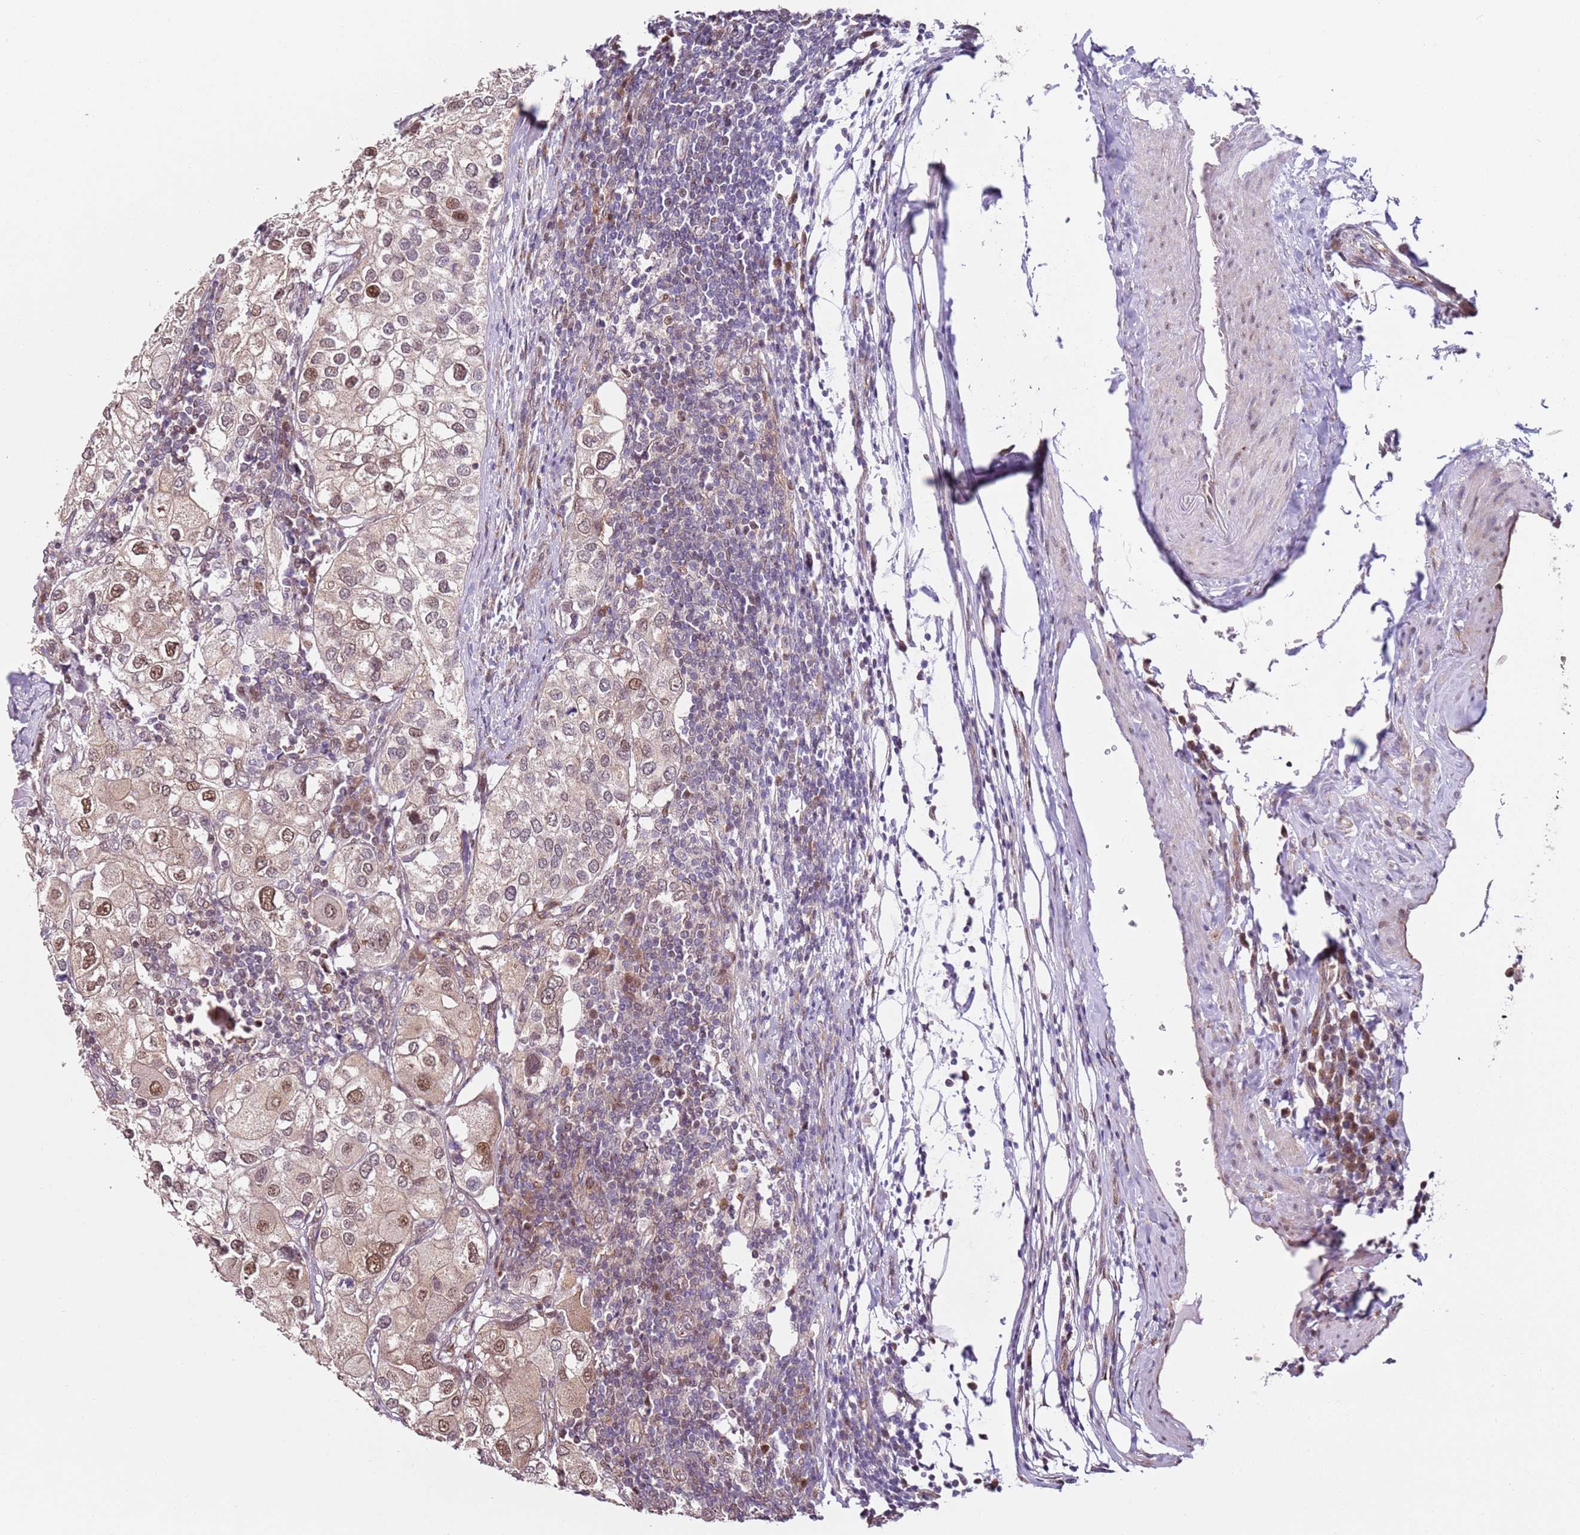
{"staining": {"intensity": "moderate", "quantity": "25%-75%", "location": "nuclear"}, "tissue": "urothelial cancer", "cell_type": "Tumor cells", "image_type": "cancer", "snomed": [{"axis": "morphology", "description": "Urothelial carcinoma, High grade"}, {"axis": "topography", "description": "Urinary bladder"}], "caption": "Immunohistochemistry (IHC) of human urothelial carcinoma (high-grade) reveals medium levels of moderate nuclear positivity in about 25%-75% of tumor cells.", "gene": "PSMD4", "patient": {"sex": "male", "age": 64}}